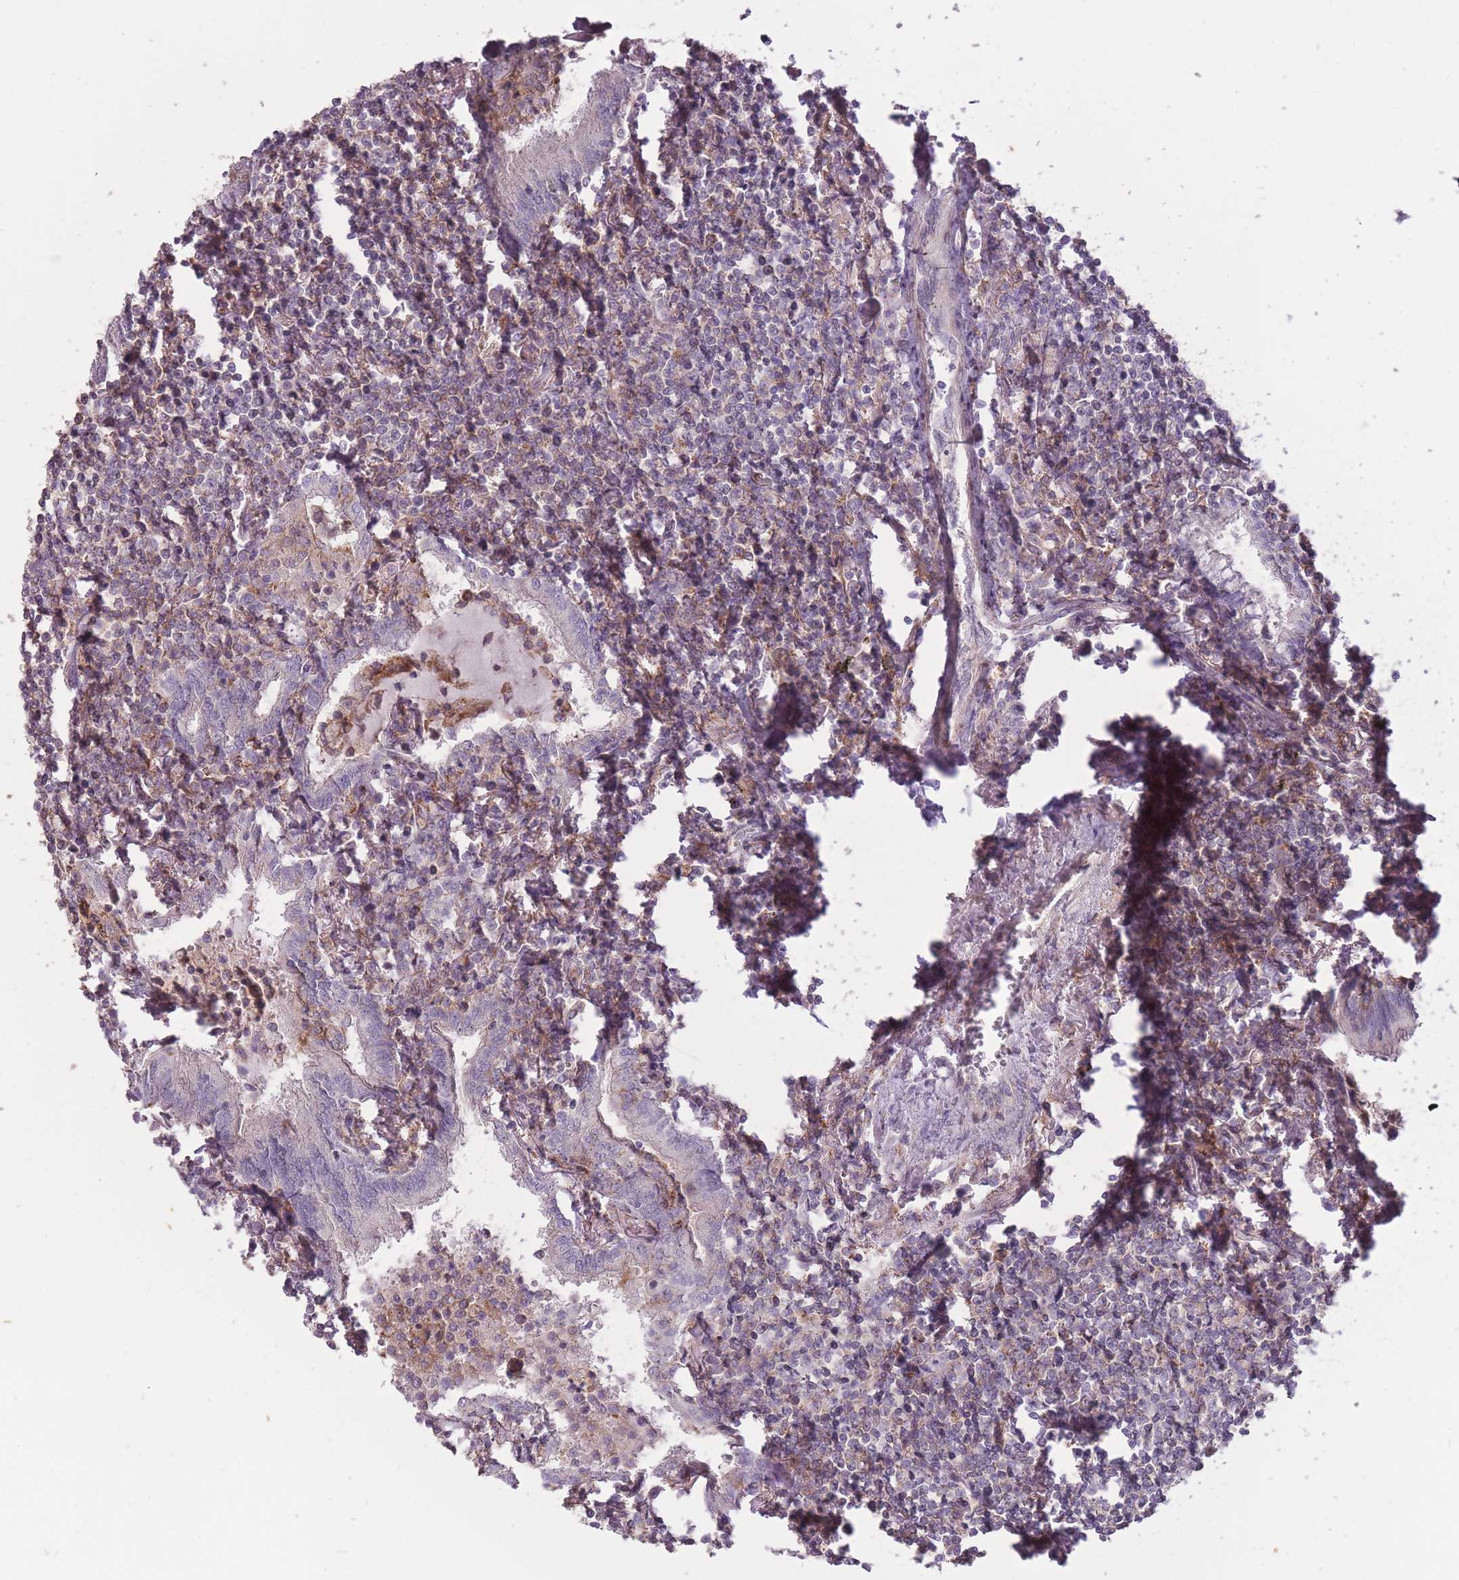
{"staining": {"intensity": "weak", "quantity": "25%-75%", "location": "cytoplasmic/membranous"}, "tissue": "lymphoma", "cell_type": "Tumor cells", "image_type": "cancer", "snomed": [{"axis": "morphology", "description": "Malignant lymphoma, non-Hodgkin's type, Low grade"}, {"axis": "topography", "description": "Lung"}], "caption": "Immunohistochemical staining of lymphoma demonstrates weak cytoplasmic/membranous protein positivity in approximately 25%-75% of tumor cells. Using DAB (brown) and hematoxylin (blue) stains, captured at high magnification using brightfield microscopy.", "gene": "TET3", "patient": {"sex": "female", "age": 71}}